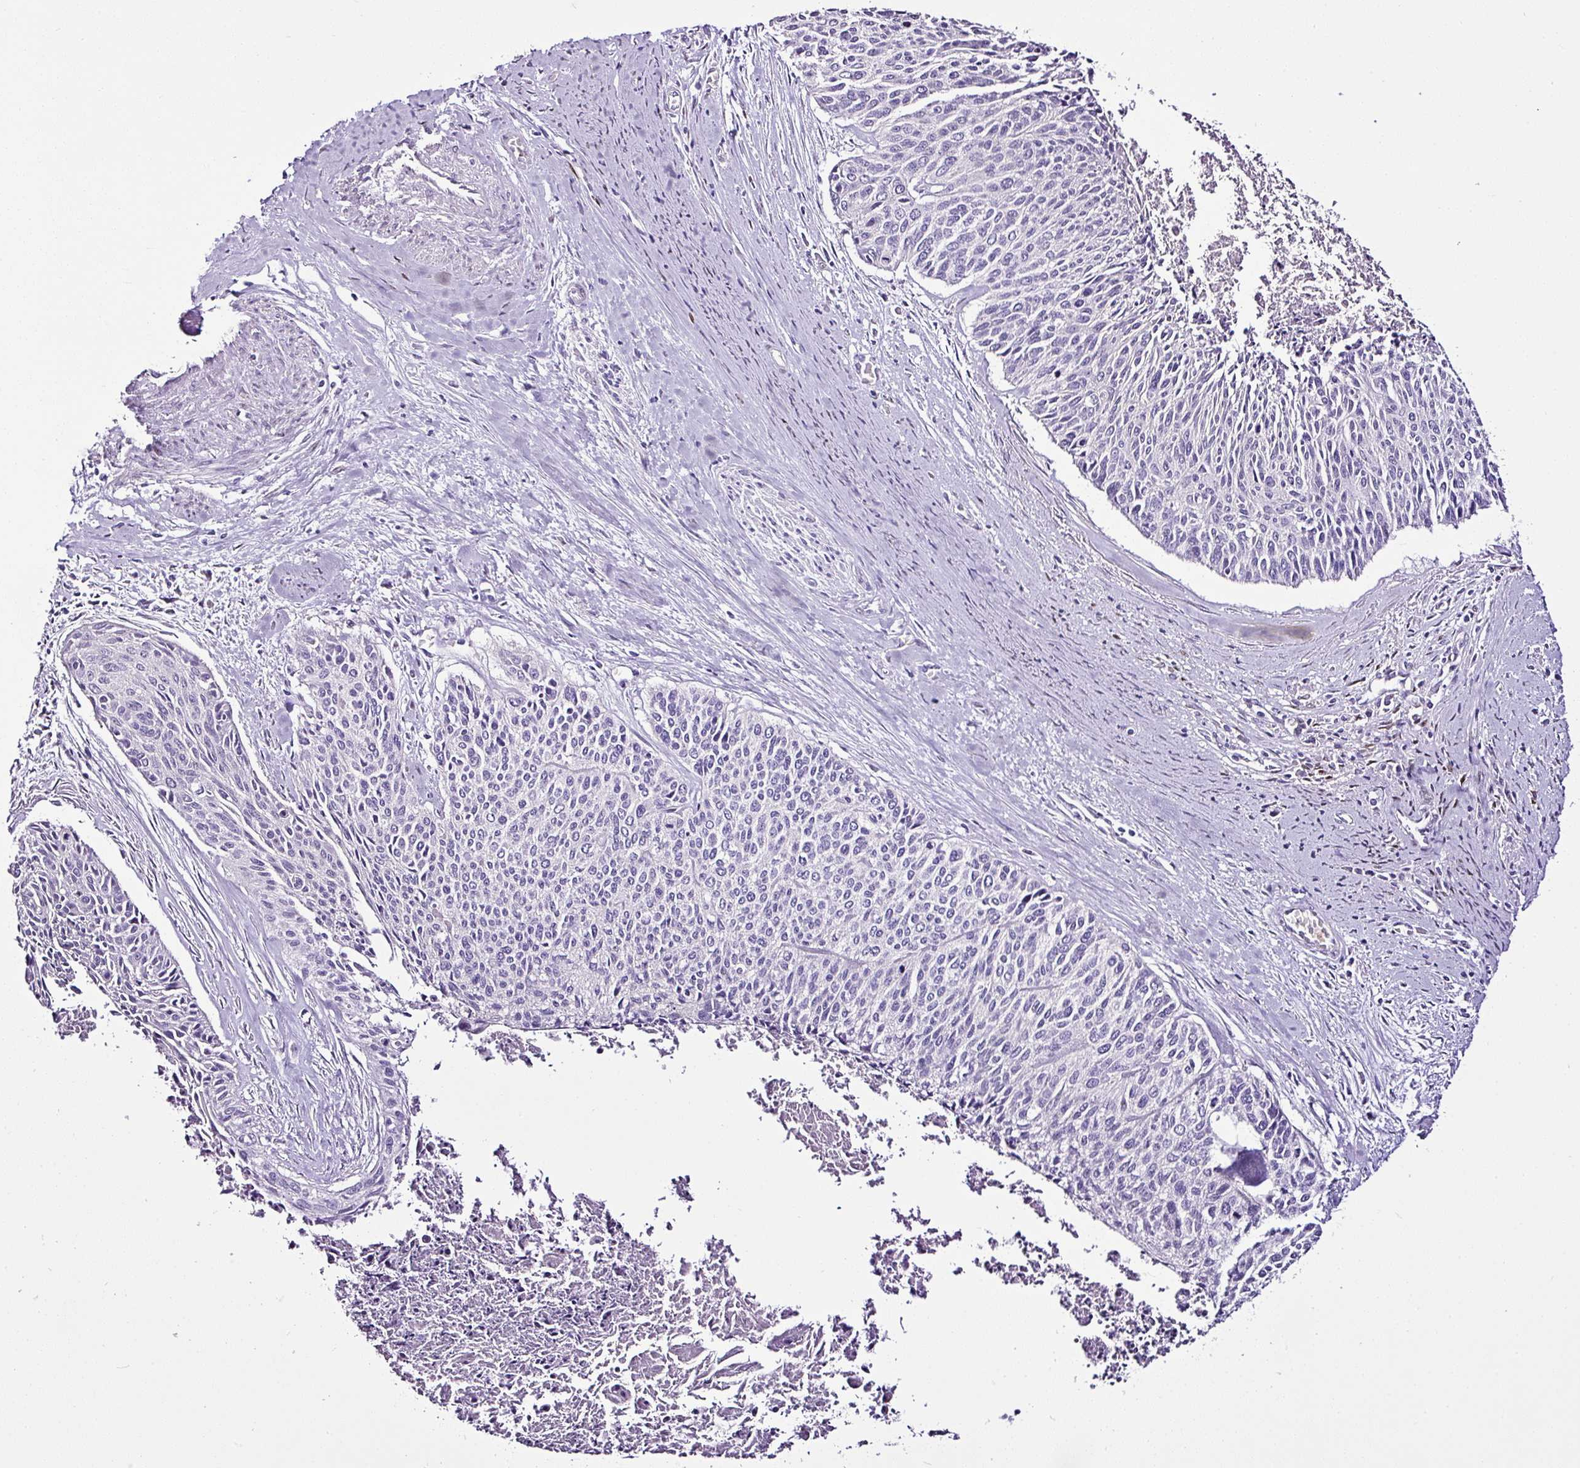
{"staining": {"intensity": "negative", "quantity": "none", "location": "none"}, "tissue": "cervical cancer", "cell_type": "Tumor cells", "image_type": "cancer", "snomed": [{"axis": "morphology", "description": "Squamous cell carcinoma, NOS"}, {"axis": "topography", "description": "Cervix"}], "caption": "Tumor cells show no significant expression in cervical squamous cell carcinoma. (DAB (3,3'-diaminobenzidine) immunohistochemistry visualized using brightfield microscopy, high magnification).", "gene": "ESR1", "patient": {"sex": "female", "age": 55}}